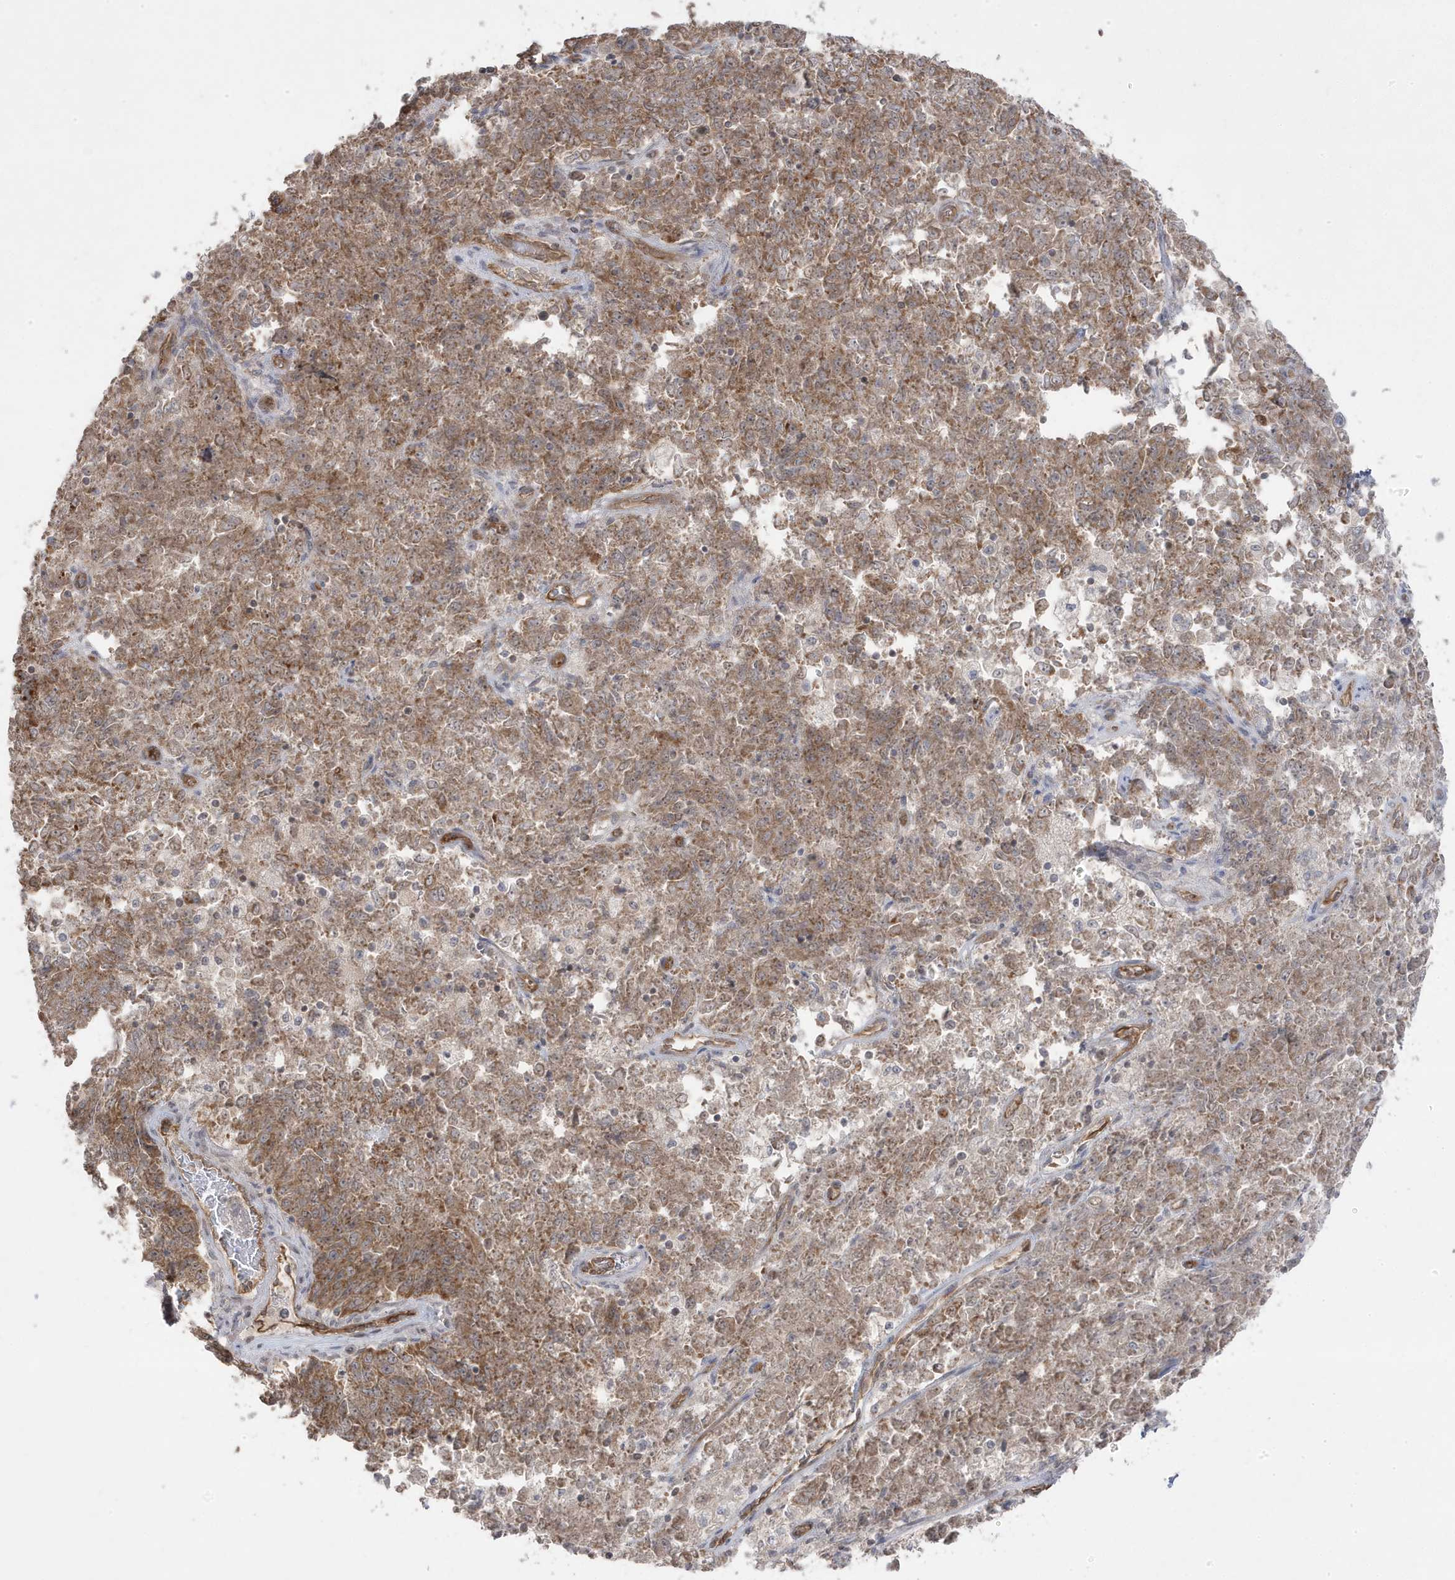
{"staining": {"intensity": "moderate", "quantity": ">75%", "location": "cytoplasmic/membranous"}, "tissue": "endometrial cancer", "cell_type": "Tumor cells", "image_type": "cancer", "snomed": [{"axis": "morphology", "description": "Adenocarcinoma, NOS"}, {"axis": "topography", "description": "Endometrium"}], "caption": "IHC image of endometrial adenocarcinoma stained for a protein (brown), which demonstrates medium levels of moderate cytoplasmic/membranous positivity in approximately >75% of tumor cells.", "gene": "DNAJC12", "patient": {"sex": "female", "age": 80}}